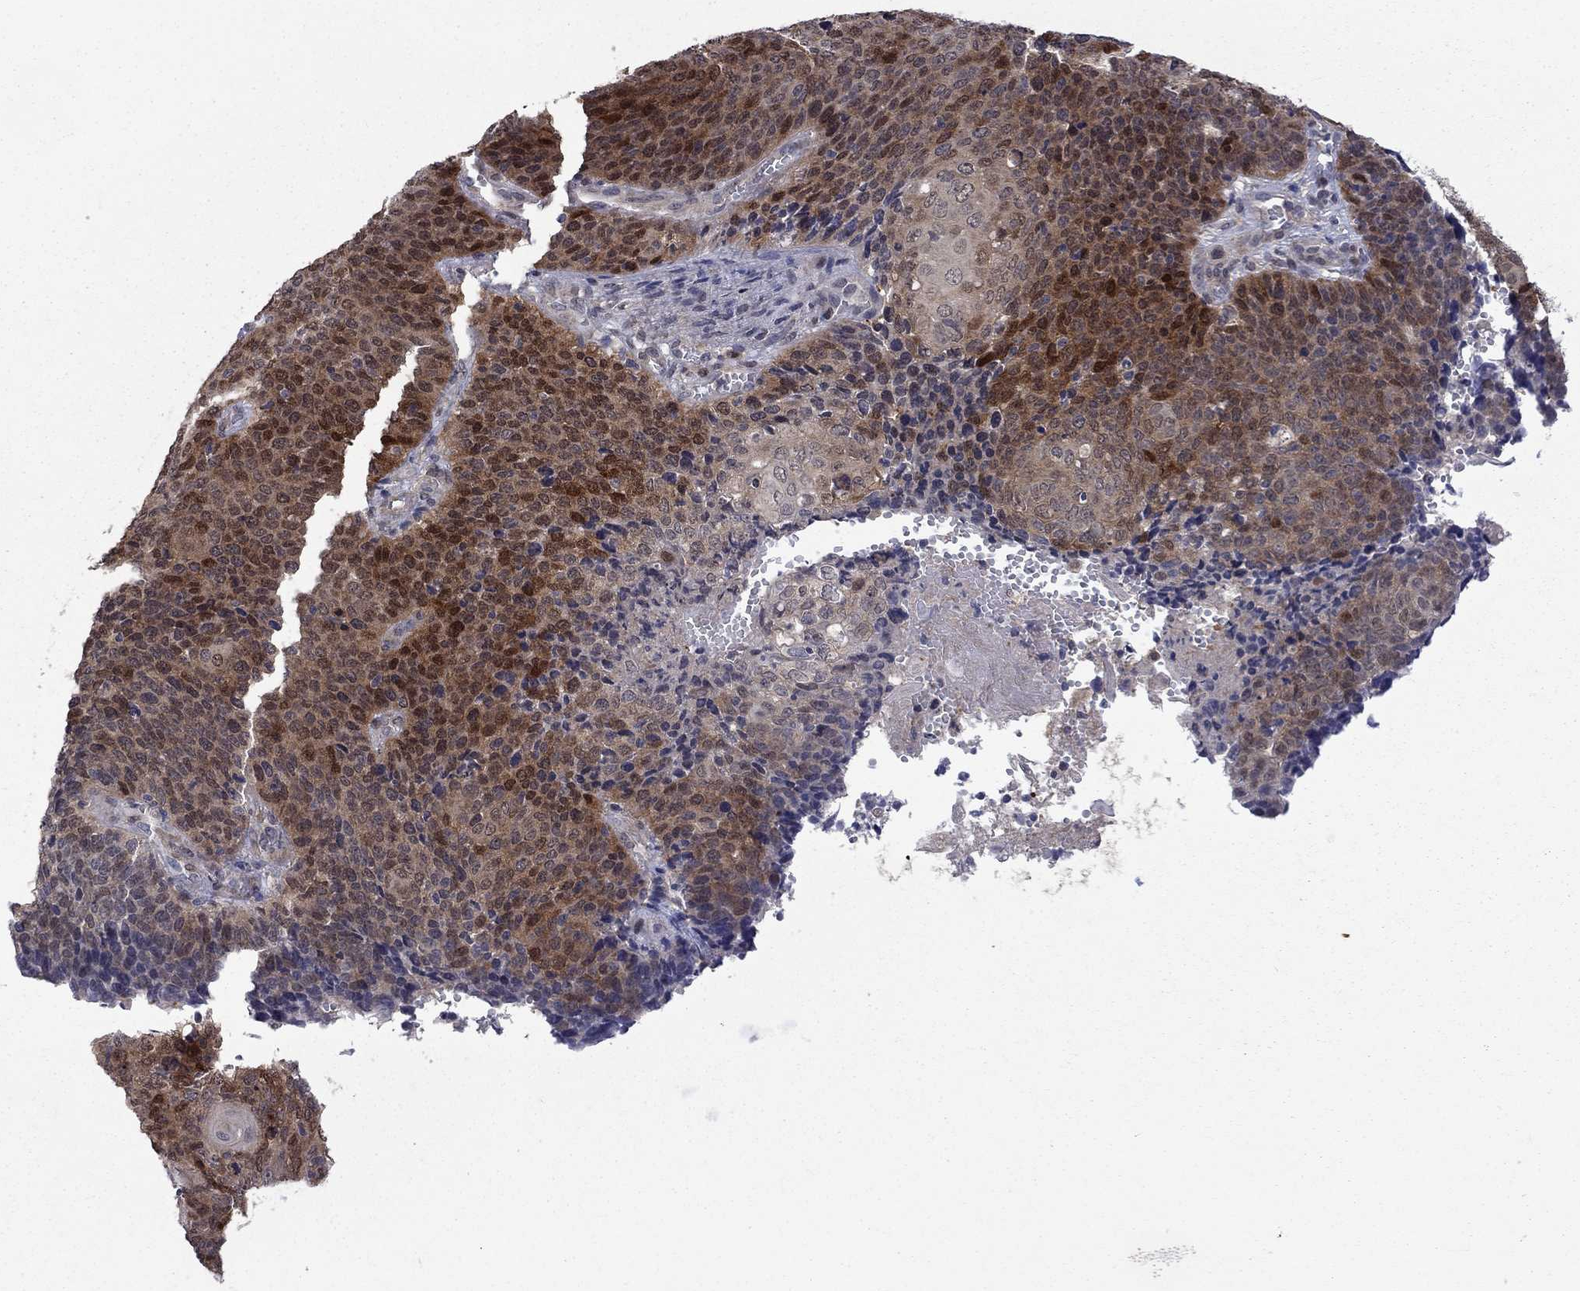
{"staining": {"intensity": "moderate", "quantity": "25%-75%", "location": "cytoplasmic/membranous,nuclear"}, "tissue": "cervical cancer", "cell_type": "Tumor cells", "image_type": "cancer", "snomed": [{"axis": "morphology", "description": "Squamous cell carcinoma, NOS"}, {"axis": "topography", "description": "Cervix"}], "caption": "Cervical squamous cell carcinoma tissue displays moderate cytoplasmic/membranous and nuclear staining in about 25%-75% of tumor cells, visualized by immunohistochemistry.", "gene": "CBR1", "patient": {"sex": "female", "age": 39}}